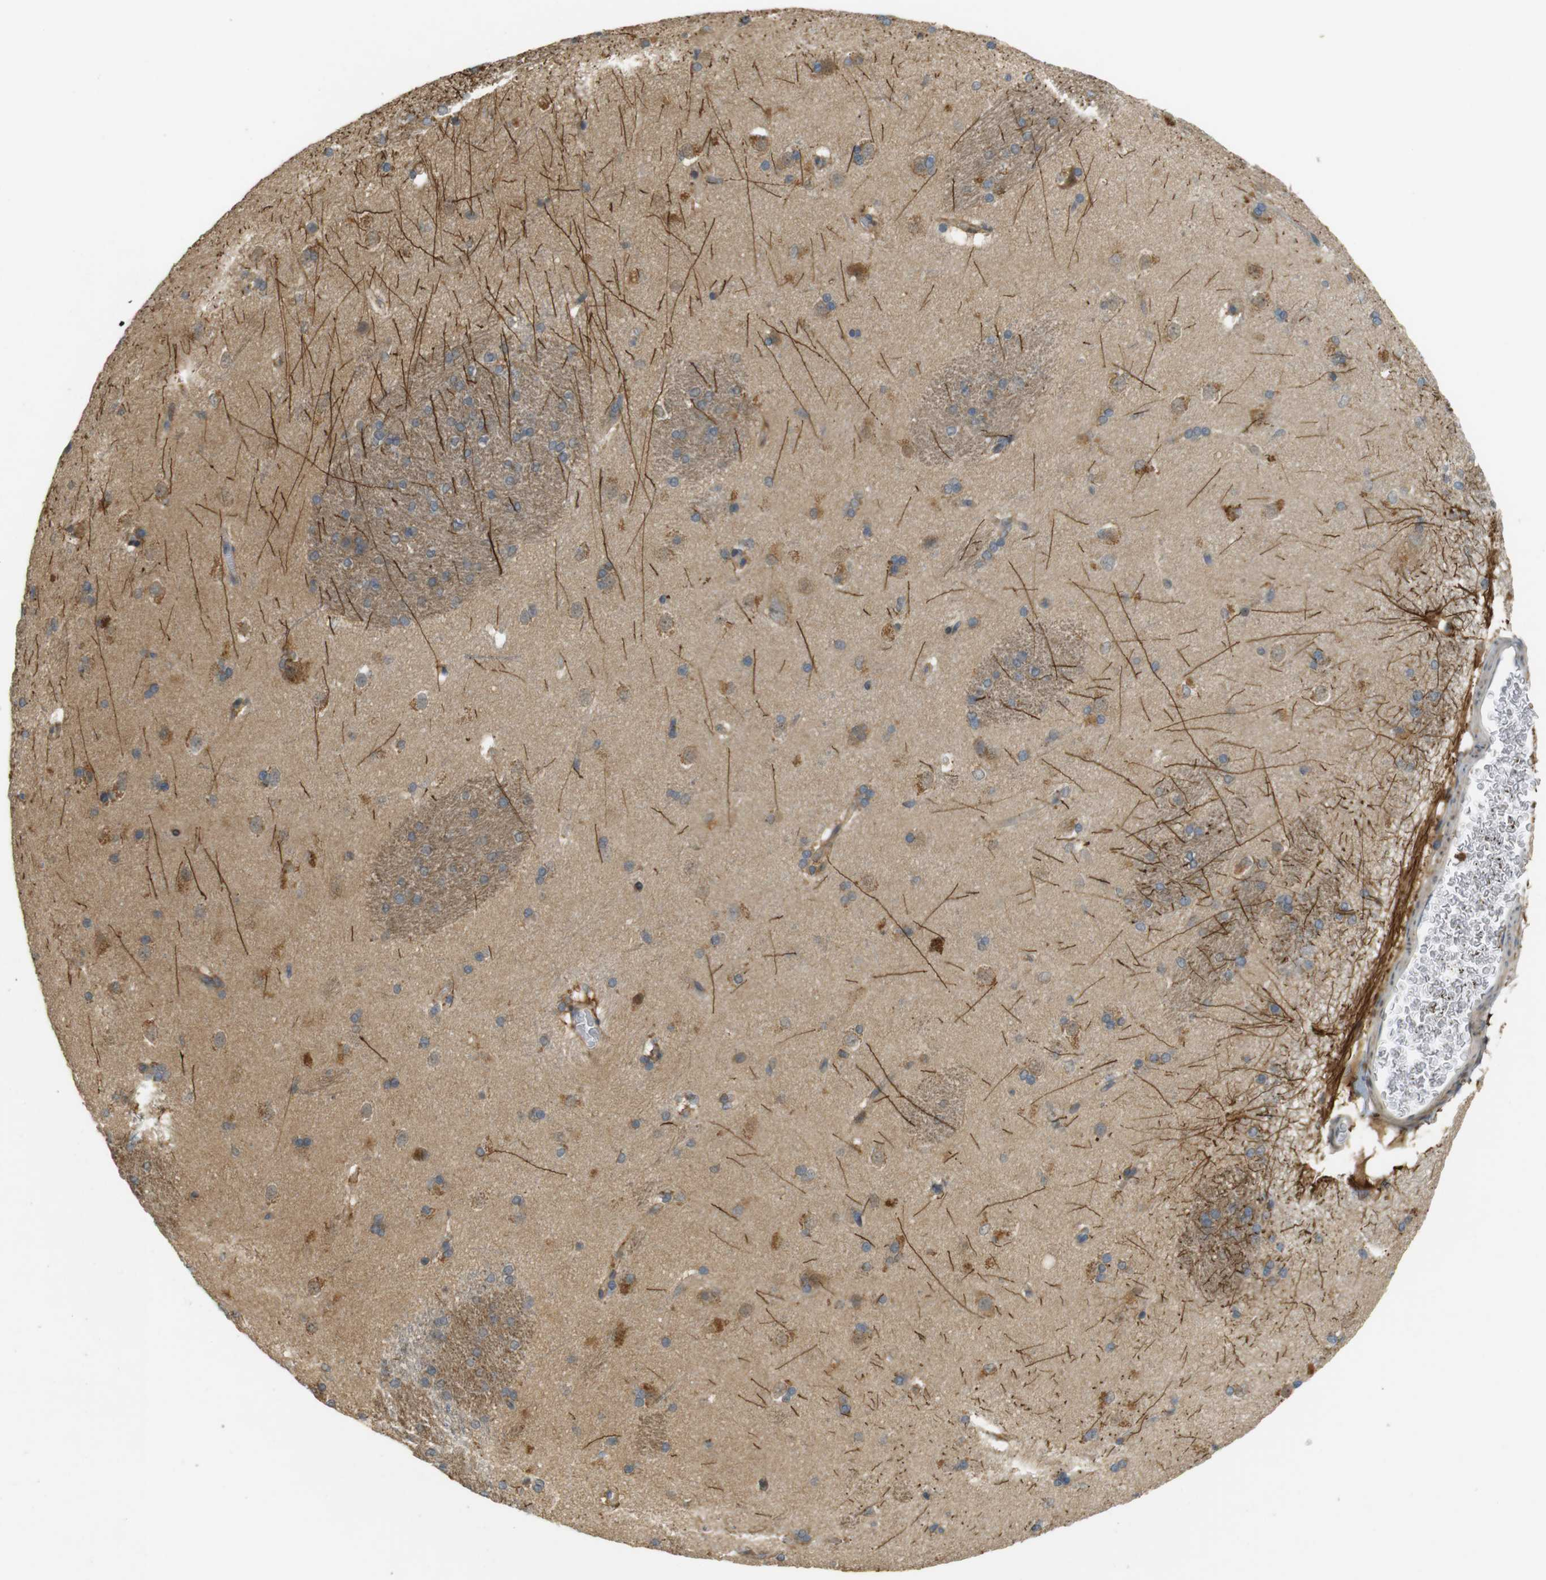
{"staining": {"intensity": "moderate", "quantity": "<25%", "location": "cytoplasmic/membranous"}, "tissue": "caudate", "cell_type": "Glial cells", "image_type": "normal", "snomed": [{"axis": "morphology", "description": "Normal tissue, NOS"}, {"axis": "topography", "description": "Lateral ventricle wall"}], "caption": "Protein expression analysis of benign human caudate reveals moderate cytoplasmic/membranous staining in about <25% of glial cells. Immunohistochemistry stains the protein of interest in brown and the nuclei are stained blue.", "gene": "TMX3", "patient": {"sex": "female", "age": 19}}